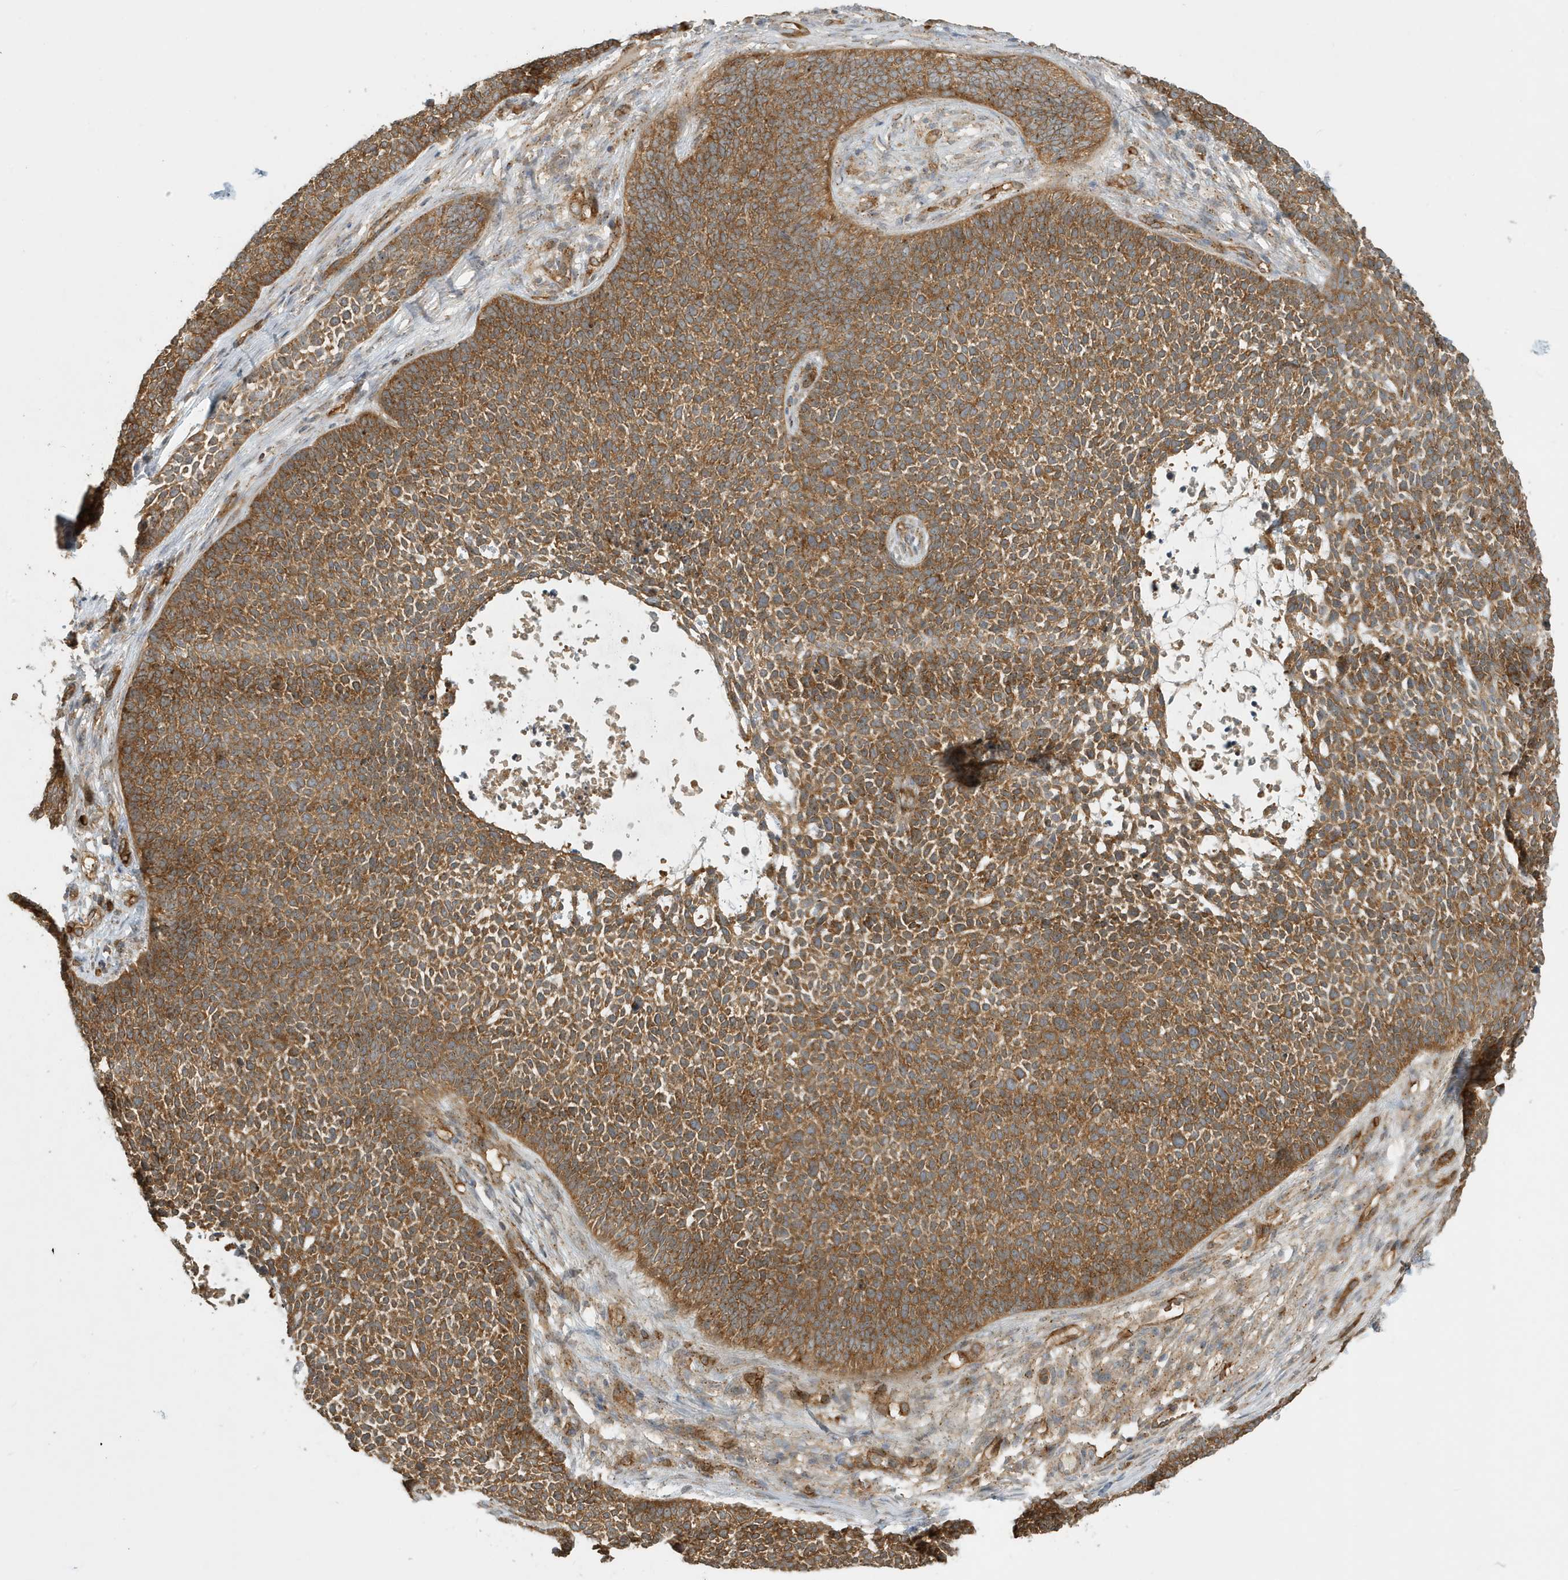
{"staining": {"intensity": "moderate", "quantity": ">75%", "location": "cytoplasmic/membranous"}, "tissue": "skin cancer", "cell_type": "Tumor cells", "image_type": "cancer", "snomed": [{"axis": "morphology", "description": "Basal cell carcinoma"}, {"axis": "topography", "description": "Skin"}], "caption": "High-power microscopy captured an IHC image of skin cancer, revealing moderate cytoplasmic/membranous positivity in about >75% of tumor cells. (DAB (3,3'-diaminobenzidine) IHC with brightfield microscopy, high magnification).", "gene": "FYCO1", "patient": {"sex": "female", "age": 84}}